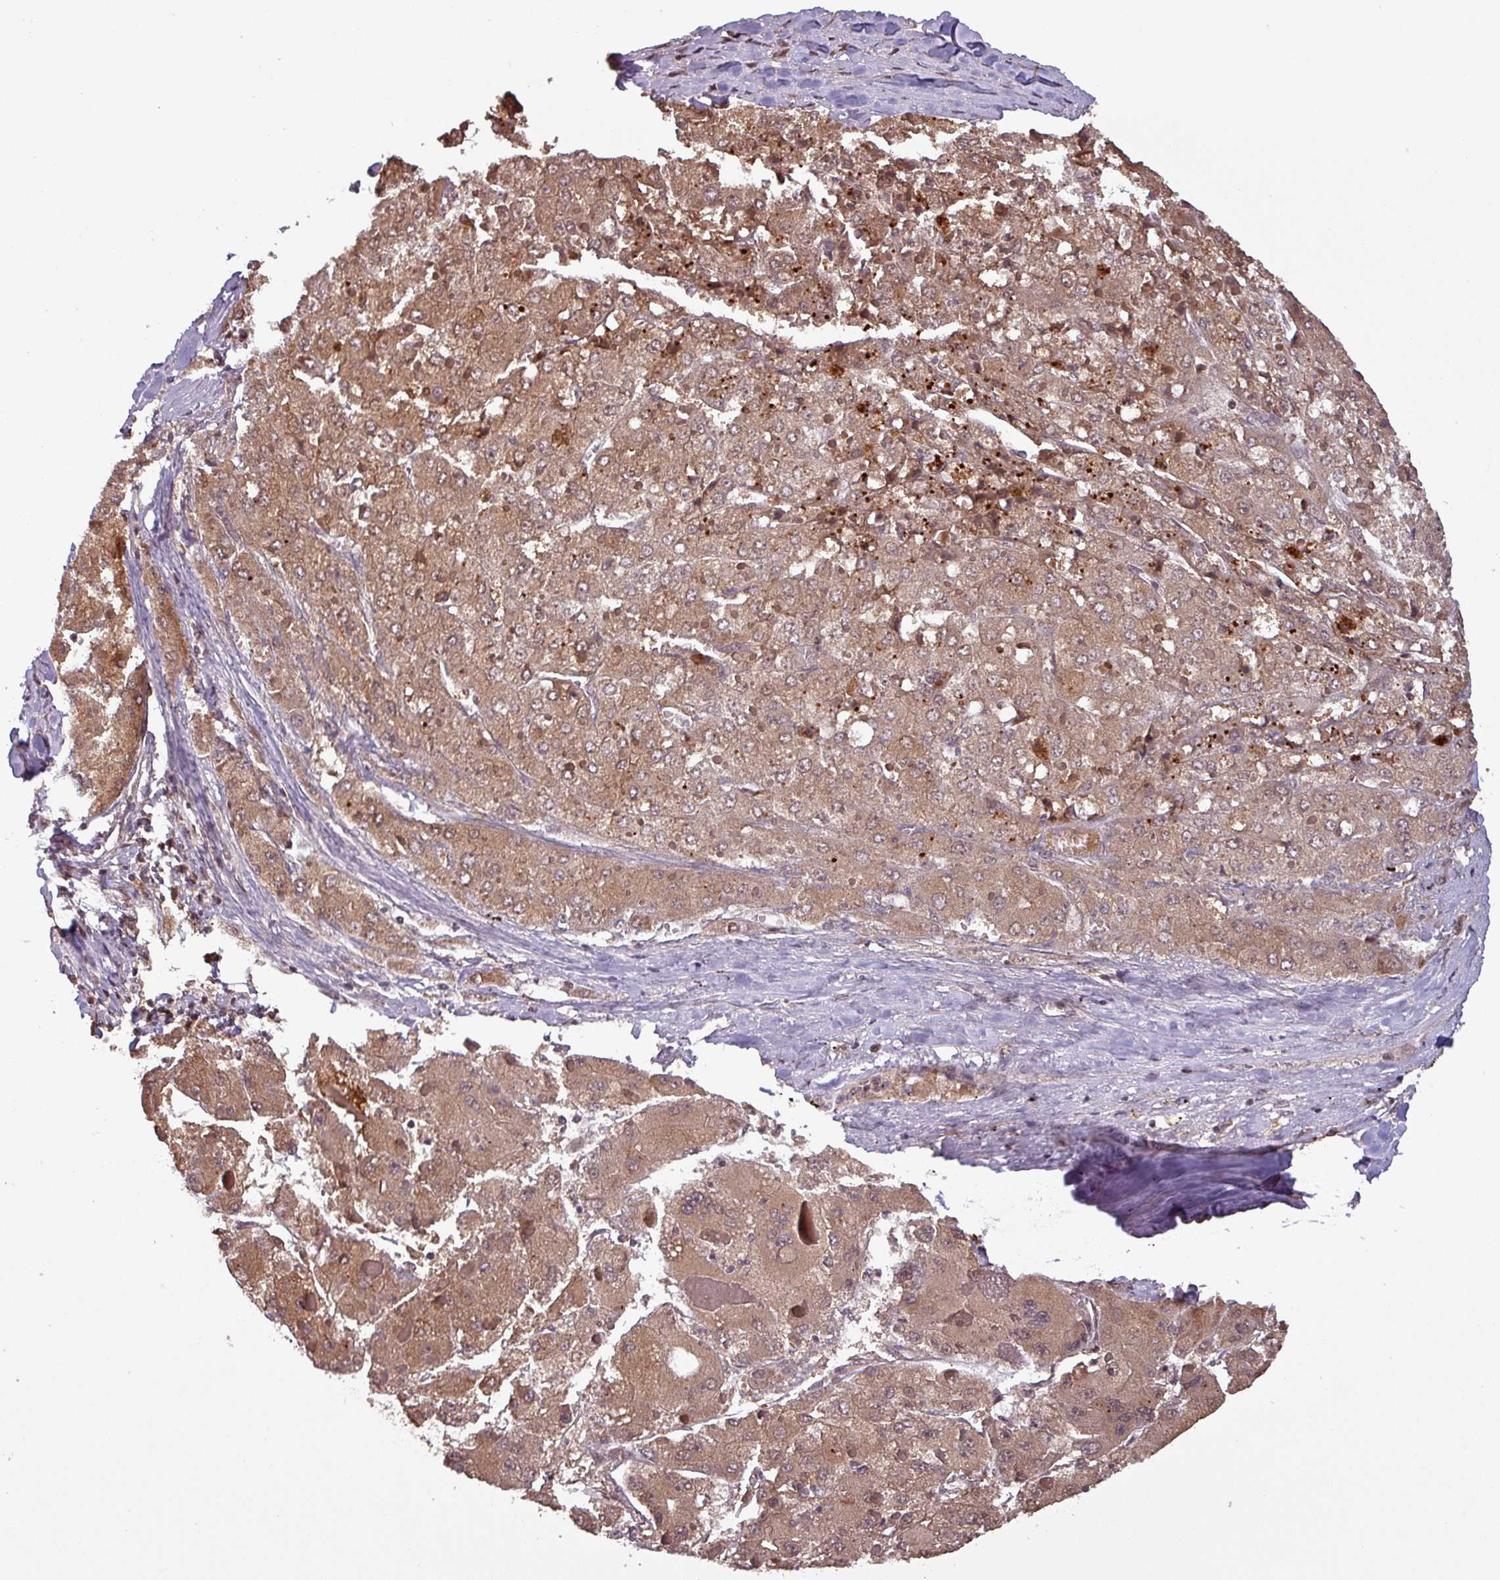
{"staining": {"intensity": "moderate", "quantity": ">75%", "location": "cytoplasmic/membranous,nuclear"}, "tissue": "liver cancer", "cell_type": "Tumor cells", "image_type": "cancer", "snomed": [{"axis": "morphology", "description": "Carcinoma, Hepatocellular, NOS"}, {"axis": "topography", "description": "Liver"}], "caption": "DAB (3,3'-diaminobenzidine) immunohistochemical staining of liver hepatocellular carcinoma shows moderate cytoplasmic/membranous and nuclear protein staining in approximately >75% of tumor cells.", "gene": "NOB1", "patient": {"sex": "female", "age": 73}}